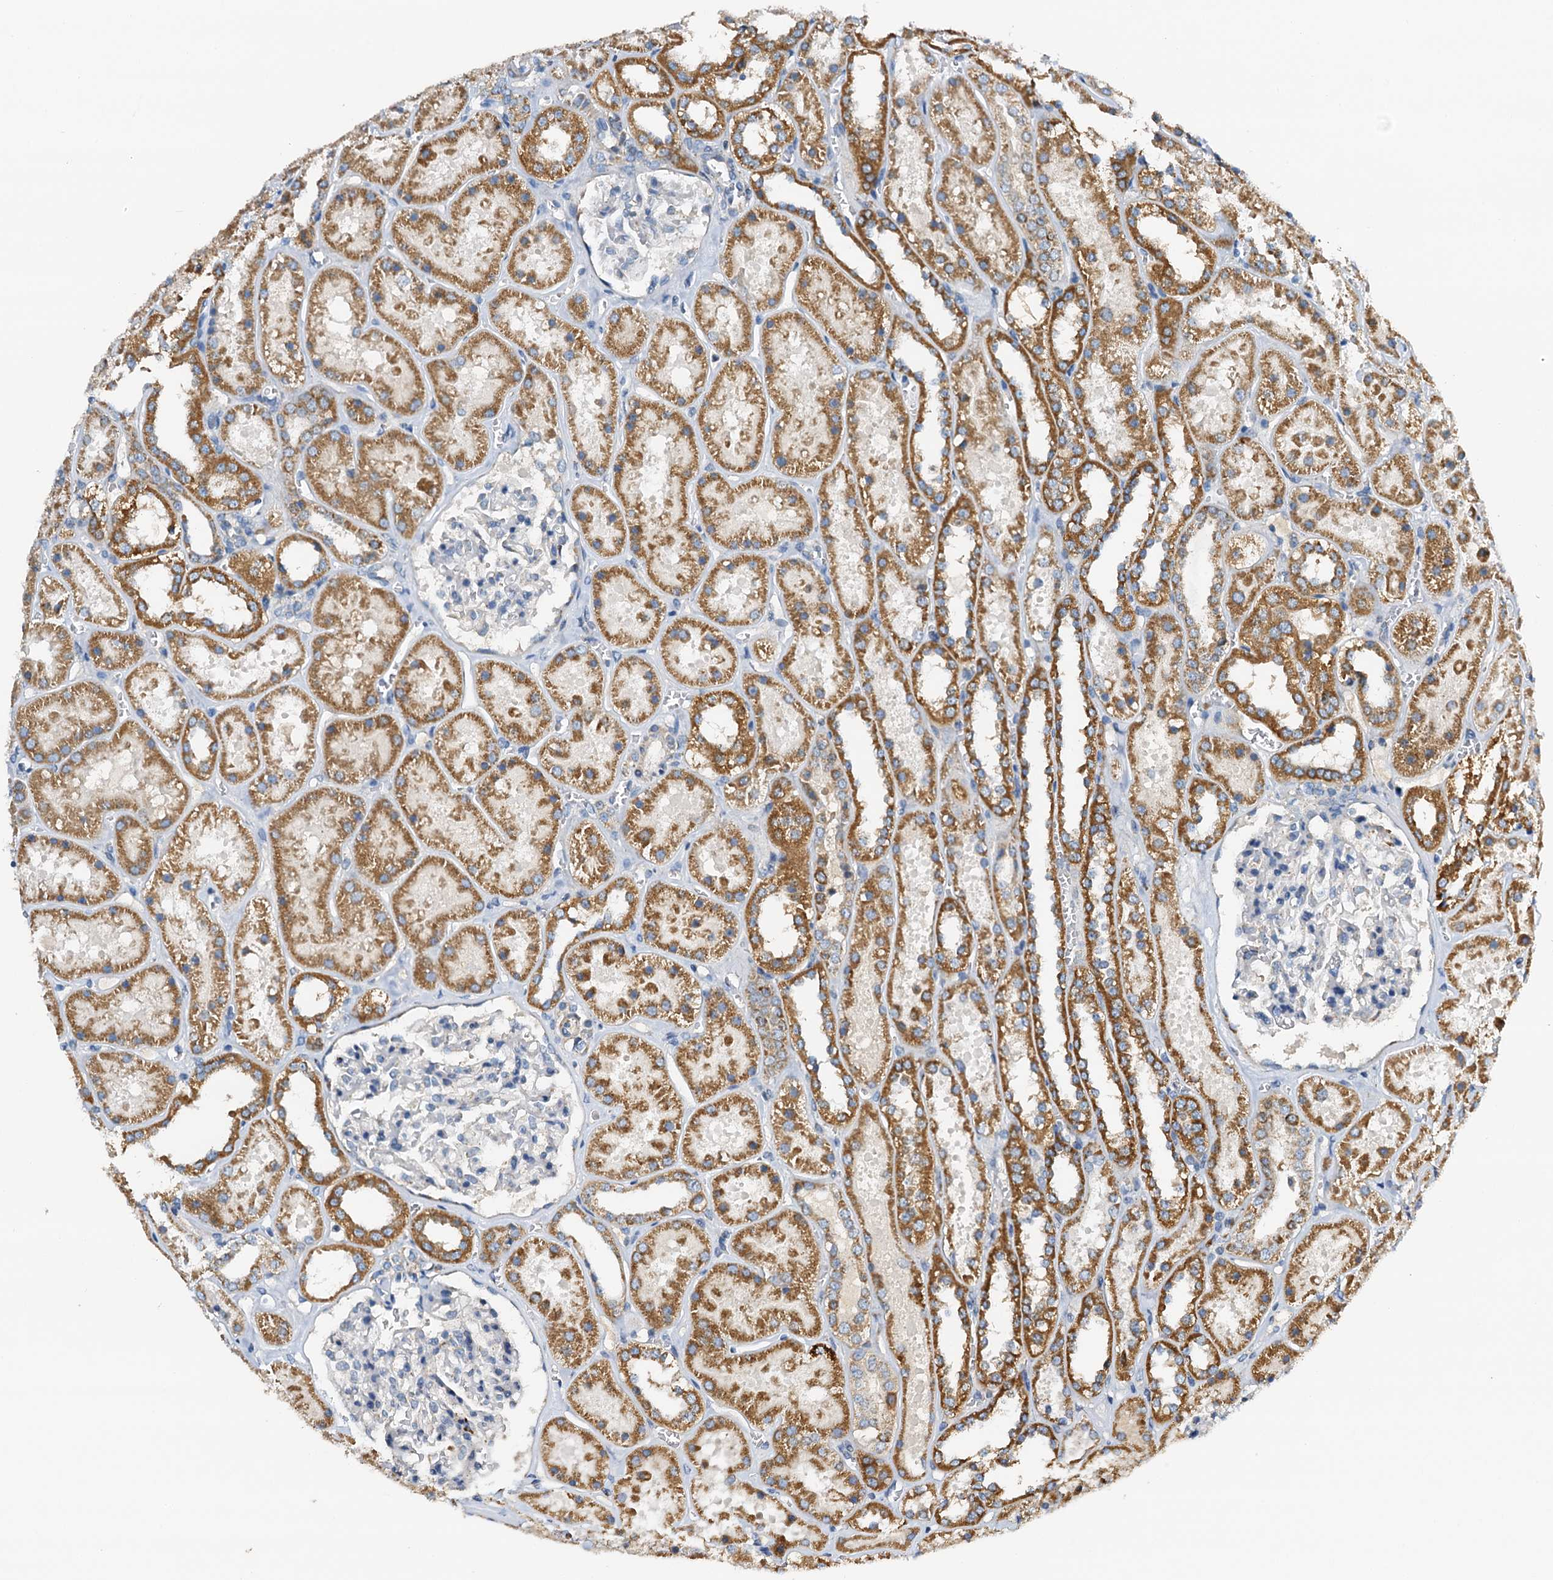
{"staining": {"intensity": "negative", "quantity": "none", "location": "none"}, "tissue": "kidney", "cell_type": "Cells in glomeruli", "image_type": "normal", "snomed": [{"axis": "morphology", "description": "Normal tissue, NOS"}, {"axis": "topography", "description": "Kidney"}], "caption": "DAB (3,3'-diaminobenzidine) immunohistochemical staining of benign human kidney demonstrates no significant expression in cells in glomeruli.", "gene": "POC1A", "patient": {"sex": "female", "age": 41}}